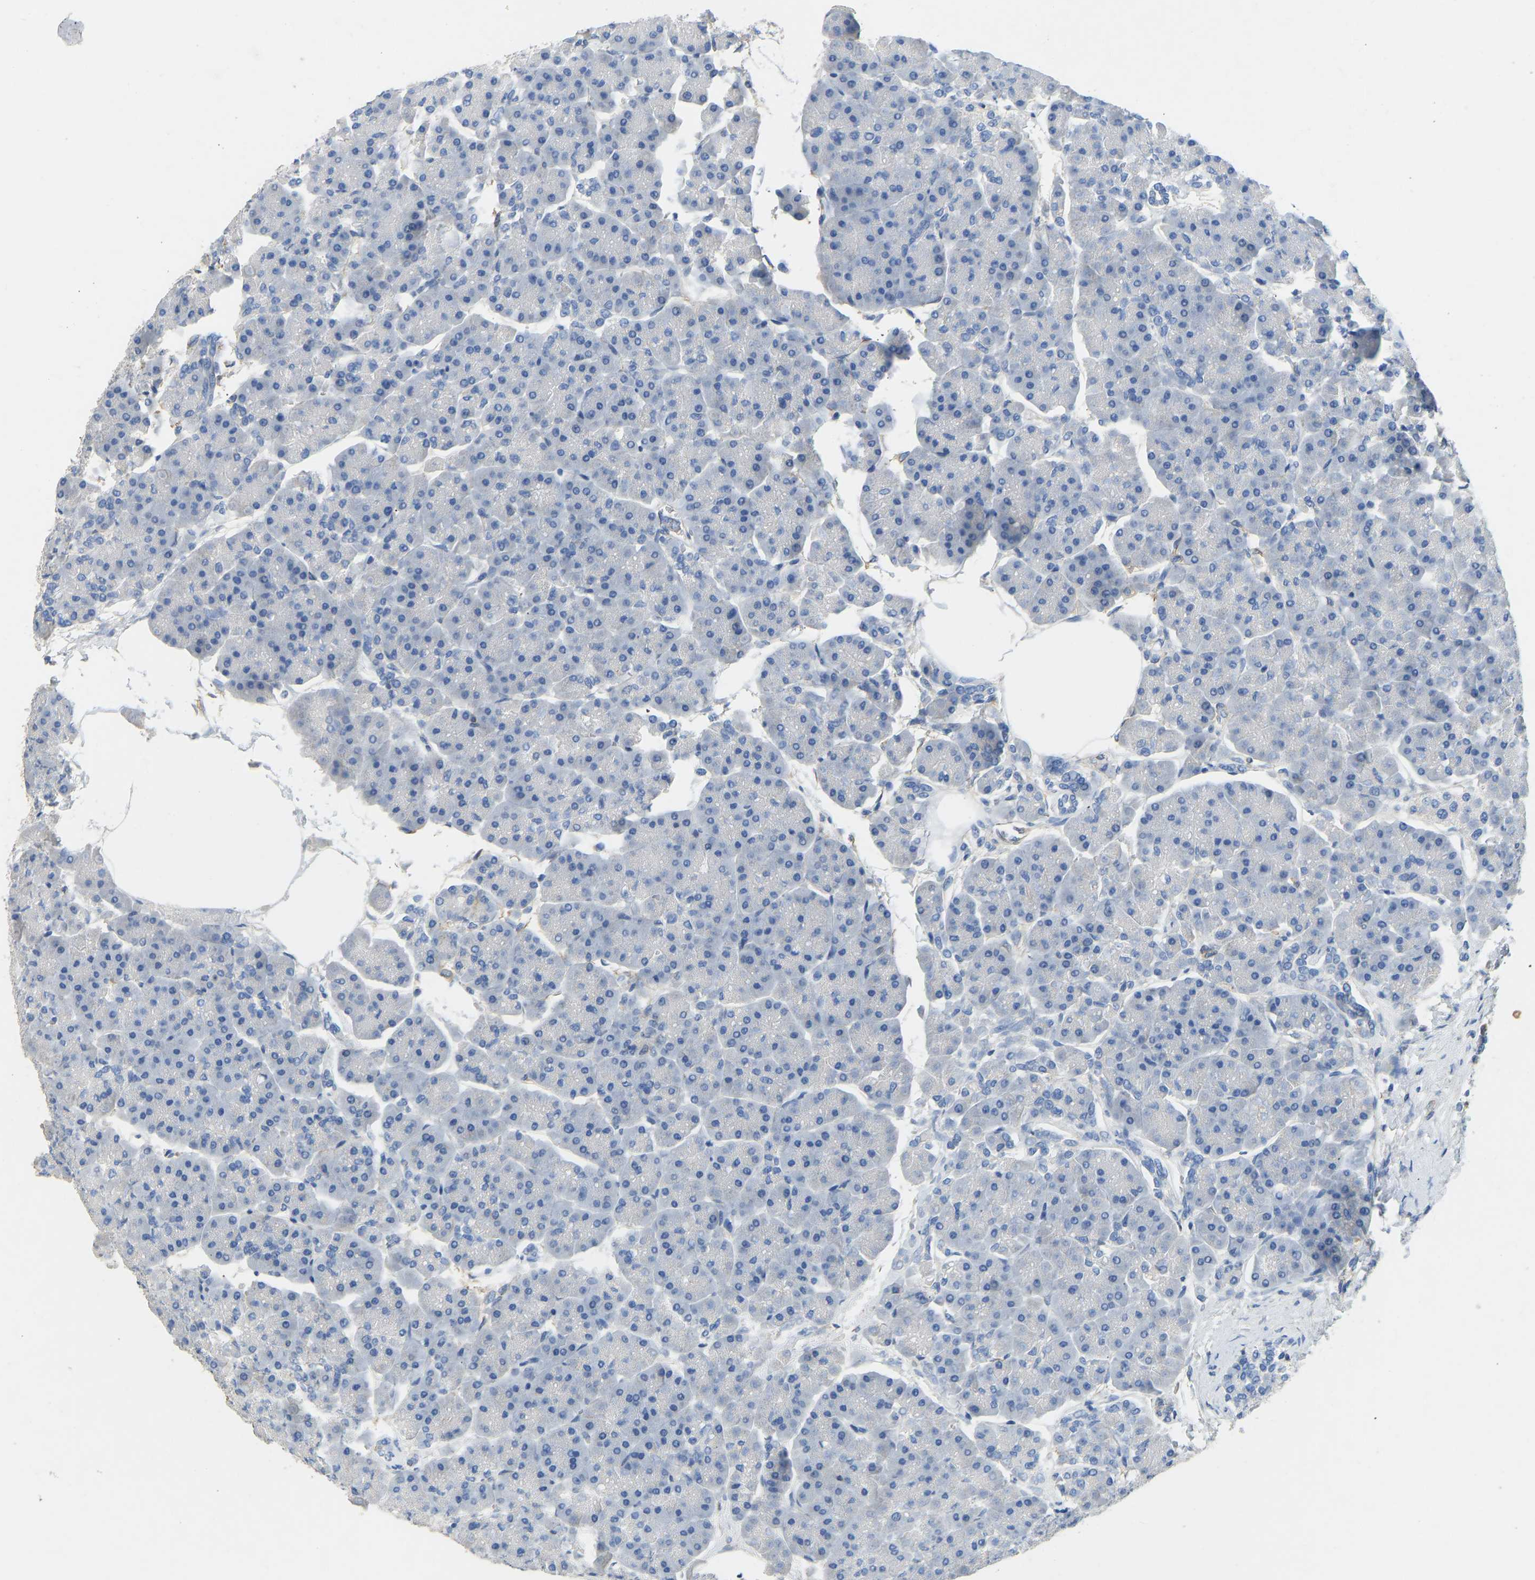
{"staining": {"intensity": "negative", "quantity": "none", "location": "none"}, "tissue": "pancreas", "cell_type": "Exocrine glandular cells", "image_type": "normal", "snomed": [{"axis": "morphology", "description": "Normal tissue, NOS"}, {"axis": "topography", "description": "Pancreas"}], "caption": "A histopathology image of pancreas stained for a protein displays no brown staining in exocrine glandular cells.", "gene": "TECTA", "patient": {"sex": "female", "age": 70}}